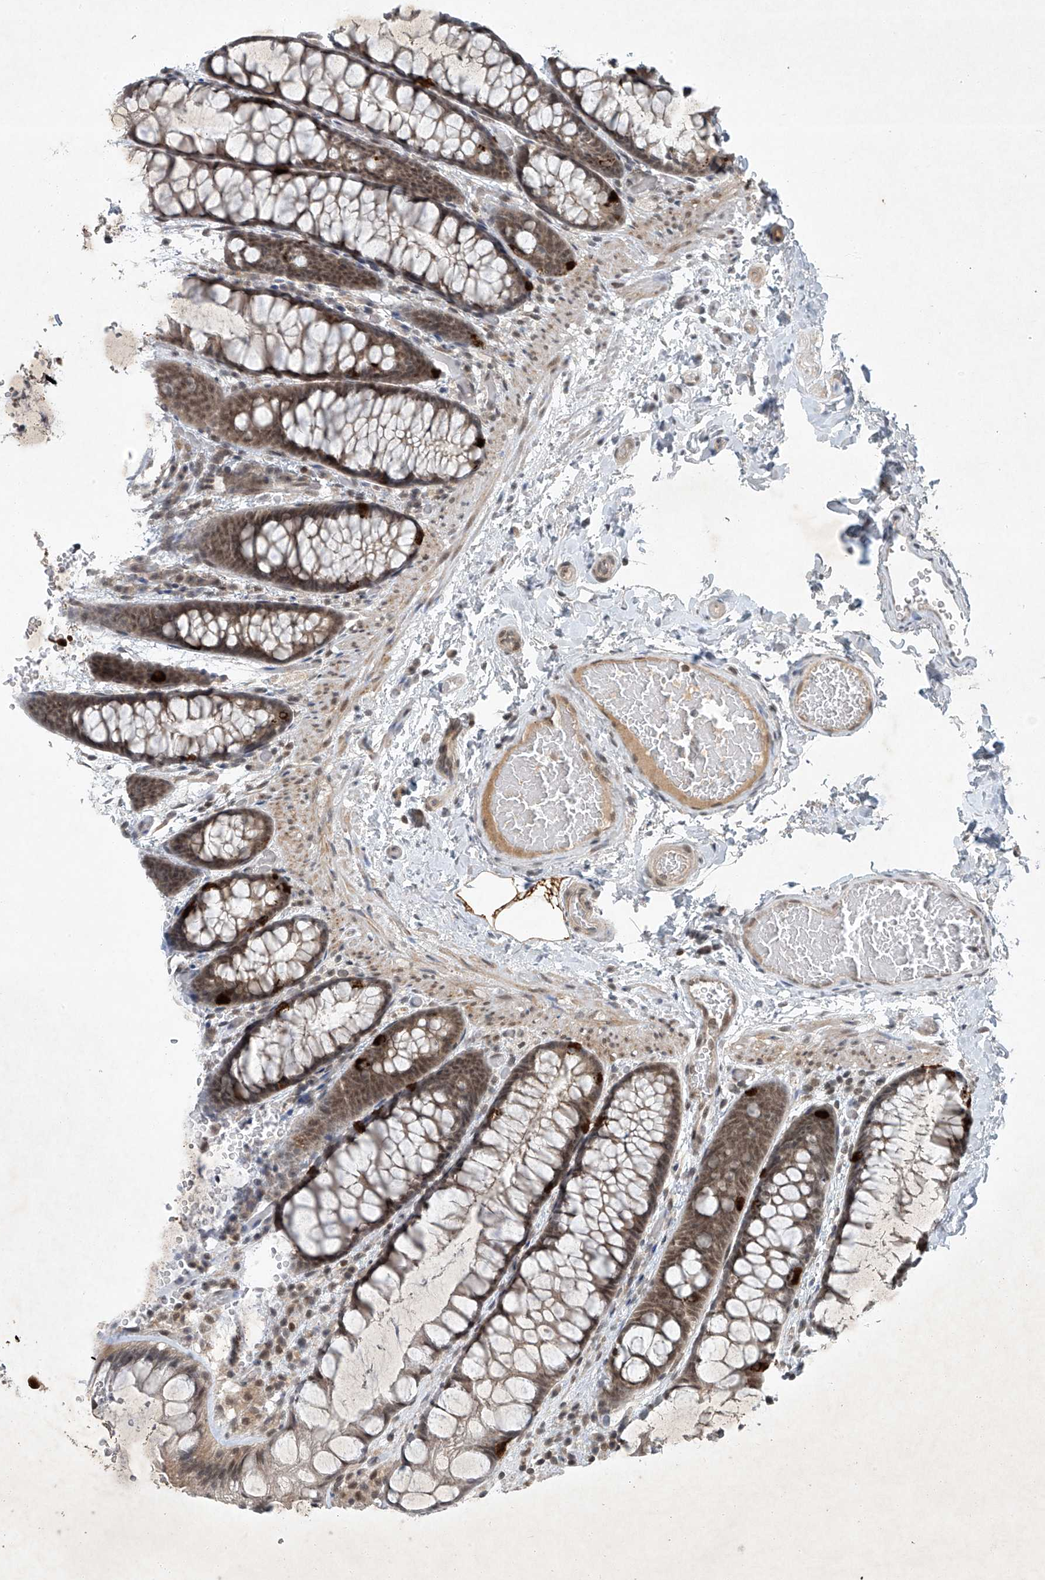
{"staining": {"intensity": "moderate", "quantity": ">75%", "location": "nuclear"}, "tissue": "colon", "cell_type": "Endothelial cells", "image_type": "normal", "snomed": [{"axis": "morphology", "description": "Normal tissue, NOS"}, {"axis": "topography", "description": "Colon"}], "caption": "Immunohistochemical staining of benign human colon shows moderate nuclear protein staining in about >75% of endothelial cells. (DAB (3,3'-diaminobenzidine) IHC with brightfield microscopy, high magnification).", "gene": "TAF8", "patient": {"sex": "male", "age": 47}}